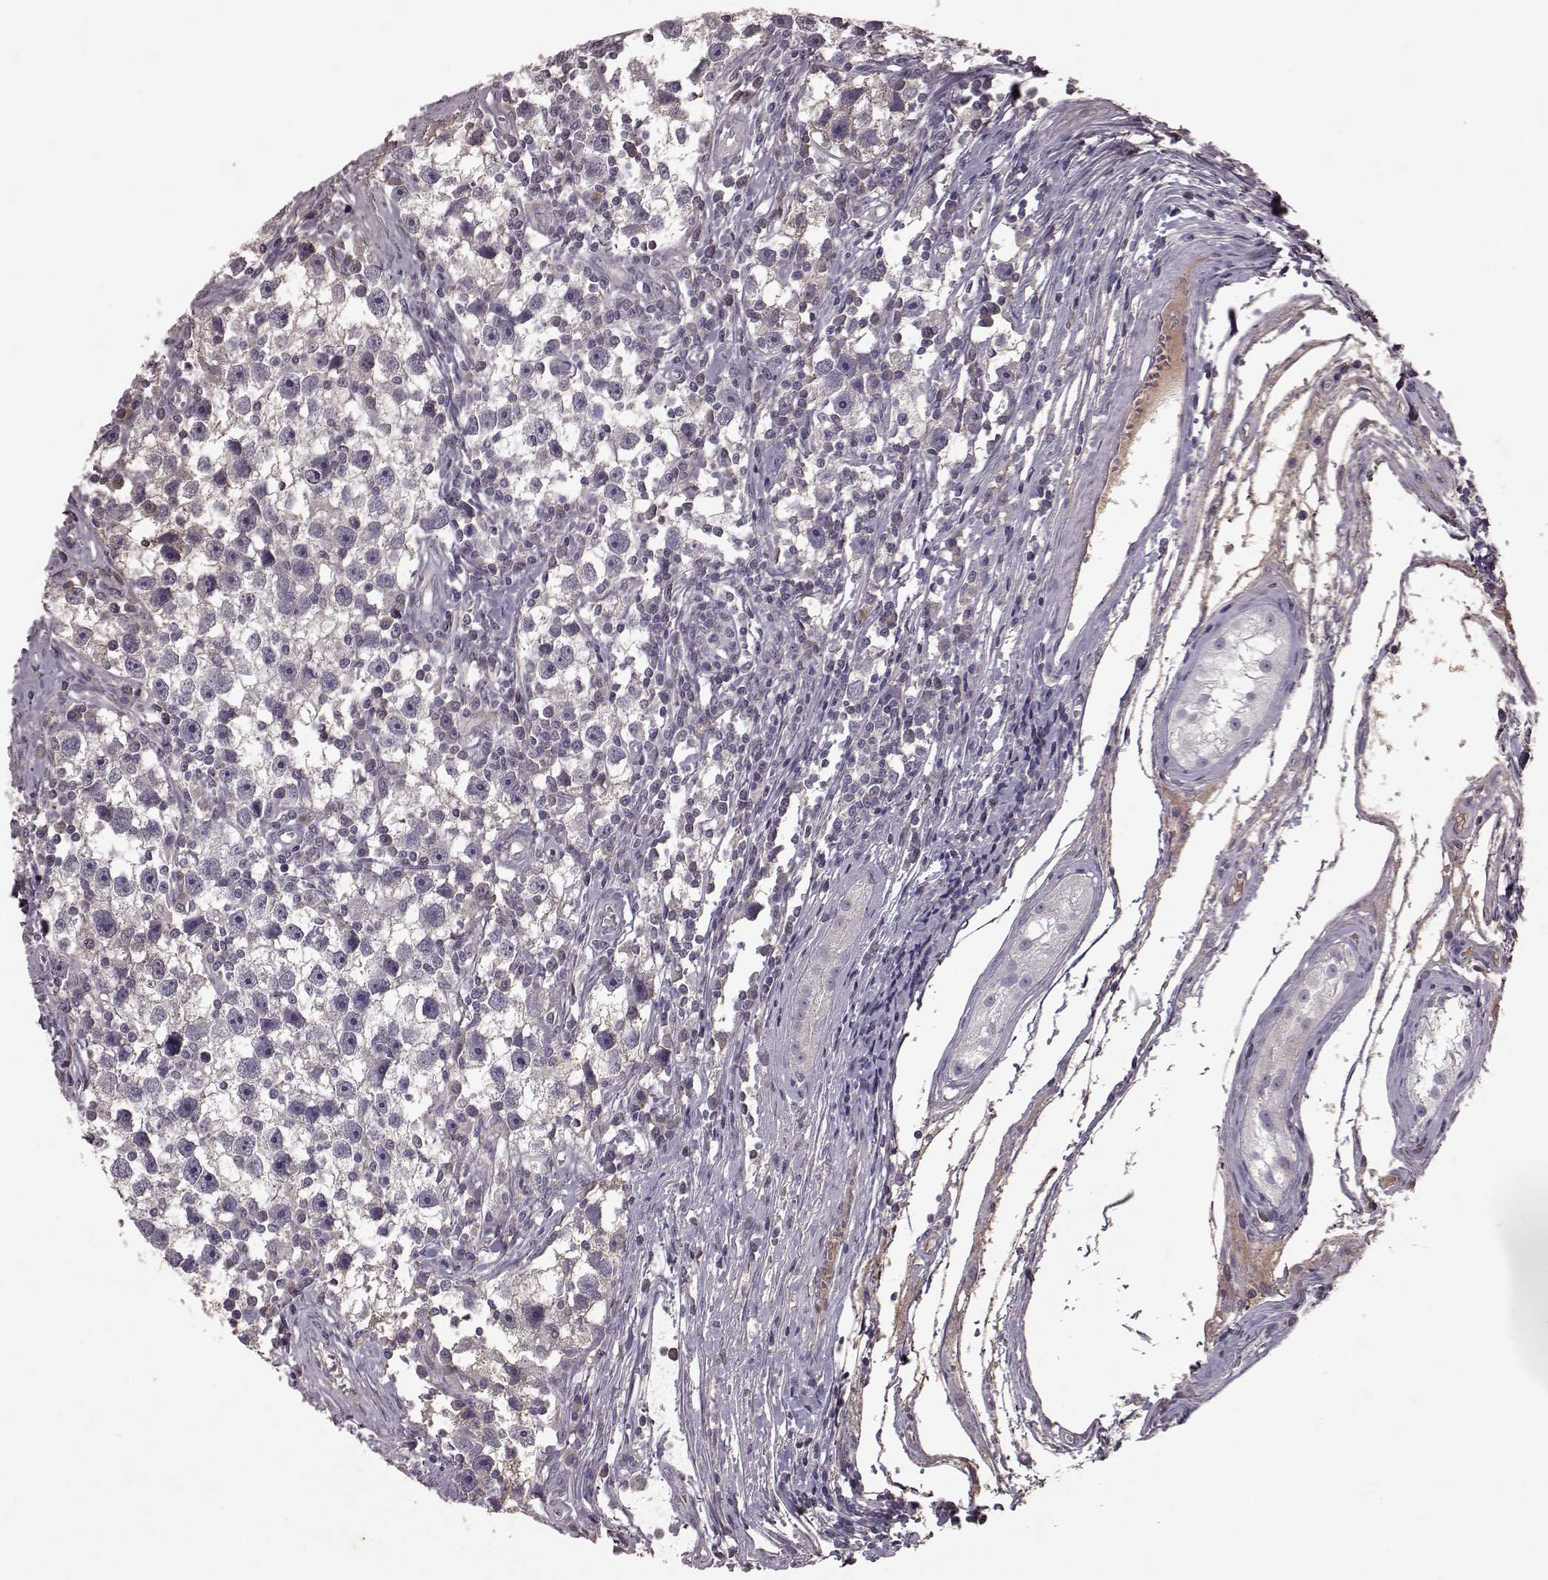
{"staining": {"intensity": "negative", "quantity": "none", "location": "none"}, "tissue": "testis cancer", "cell_type": "Tumor cells", "image_type": "cancer", "snomed": [{"axis": "morphology", "description": "Seminoma, NOS"}, {"axis": "topography", "description": "Testis"}], "caption": "IHC image of human seminoma (testis) stained for a protein (brown), which exhibits no staining in tumor cells.", "gene": "FRRS1L", "patient": {"sex": "male", "age": 30}}